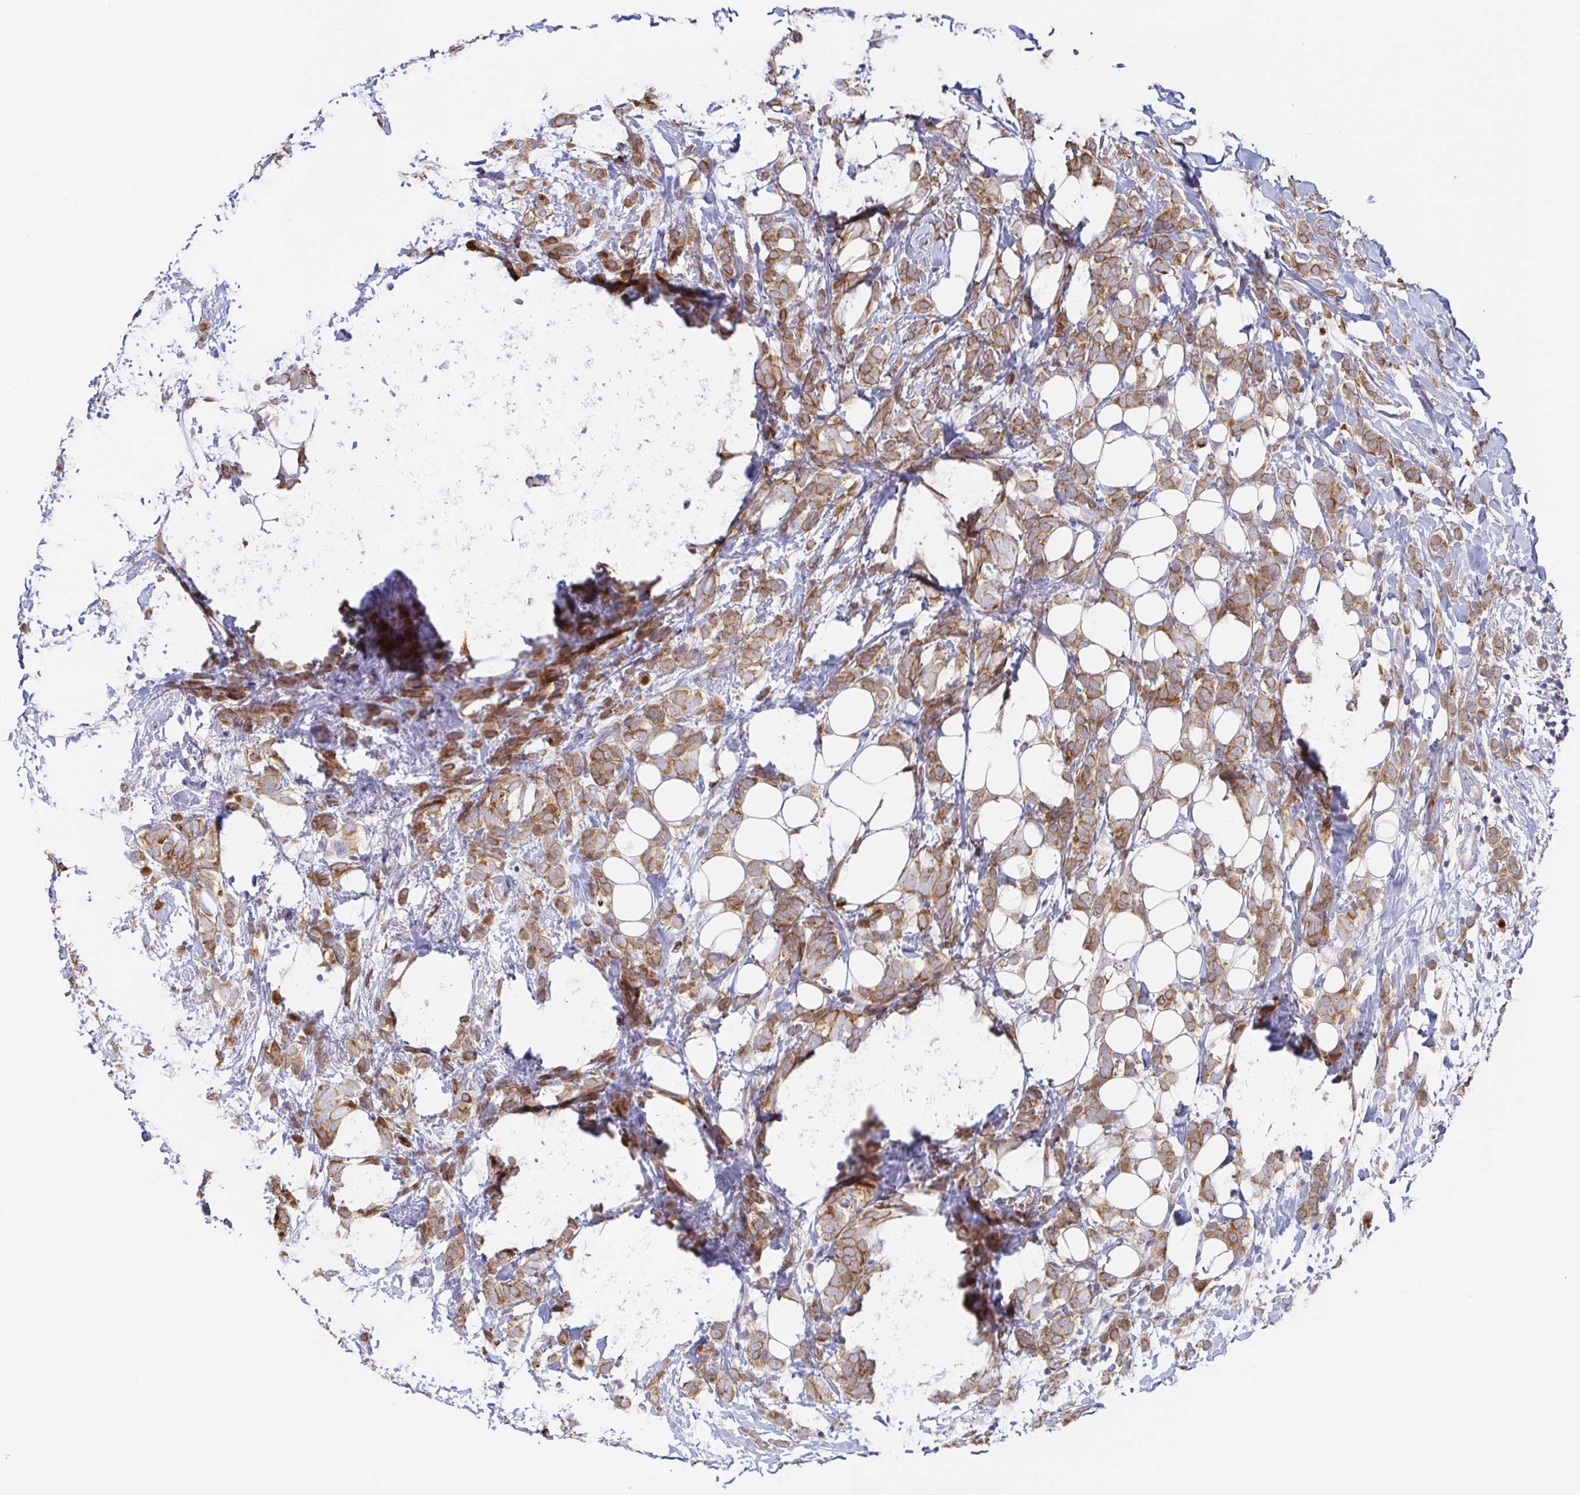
{"staining": {"intensity": "moderate", "quantity": ">75%", "location": "cytoplasmic/membranous"}, "tissue": "breast cancer", "cell_type": "Tumor cells", "image_type": "cancer", "snomed": [{"axis": "morphology", "description": "Lobular carcinoma"}, {"axis": "topography", "description": "Breast"}], "caption": "High-power microscopy captured an immunohistochemistry image of lobular carcinoma (breast), revealing moderate cytoplasmic/membranous positivity in about >75% of tumor cells. The staining was performed using DAB (3,3'-diaminobenzidine) to visualize the protein expression in brown, while the nuclei were stained in blue with hematoxylin (Magnification: 20x).", "gene": "TUFT1", "patient": {"sex": "female", "age": 49}}